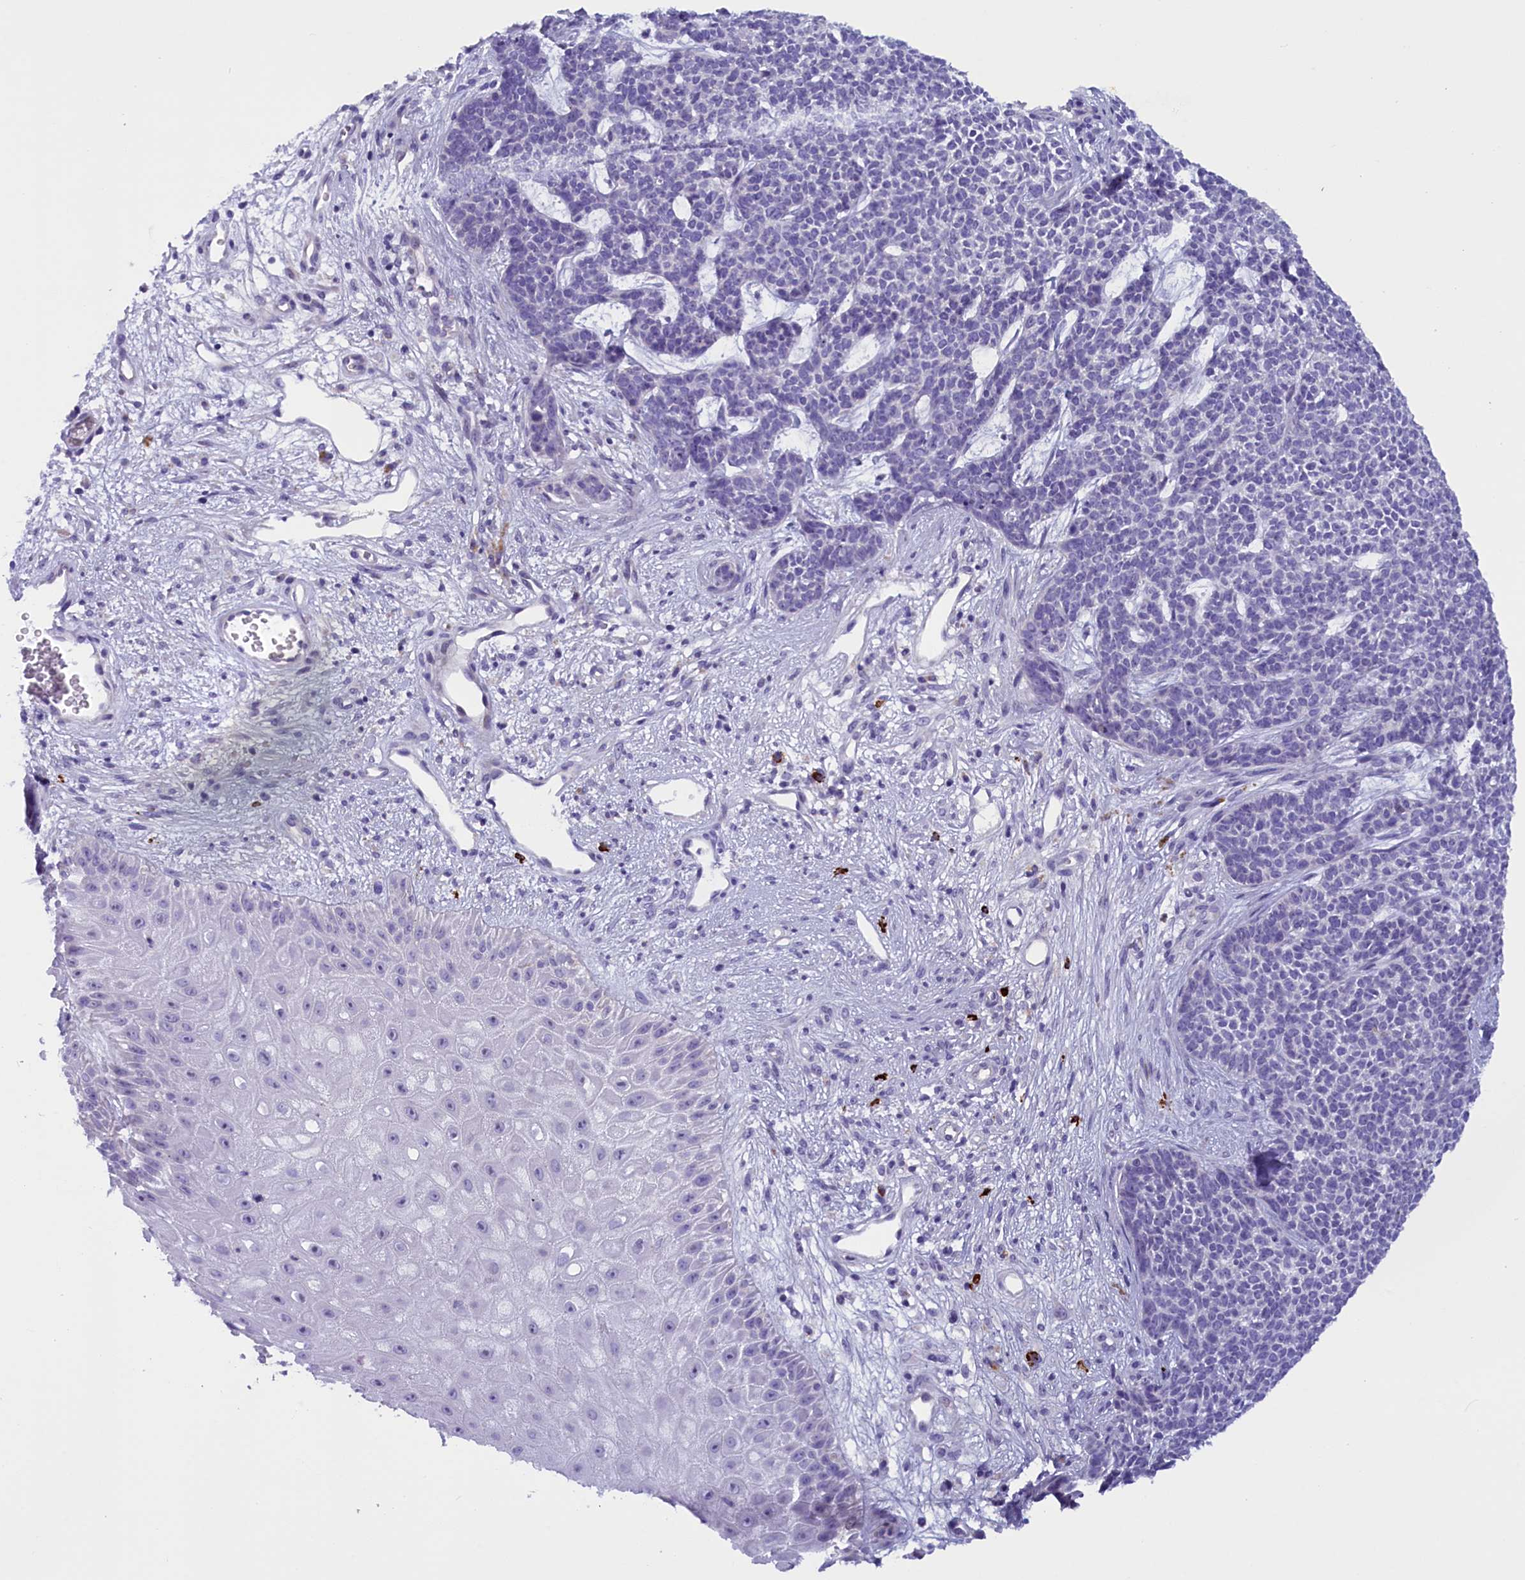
{"staining": {"intensity": "negative", "quantity": "none", "location": "none"}, "tissue": "skin cancer", "cell_type": "Tumor cells", "image_type": "cancer", "snomed": [{"axis": "morphology", "description": "Basal cell carcinoma"}, {"axis": "topography", "description": "Skin"}], "caption": "This is a image of immunohistochemistry staining of skin cancer (basal cell carcinoma), which shows no staining in tumor cells.", "gene": "RTTN", "patient": {"sex": "female", "age": 84}}